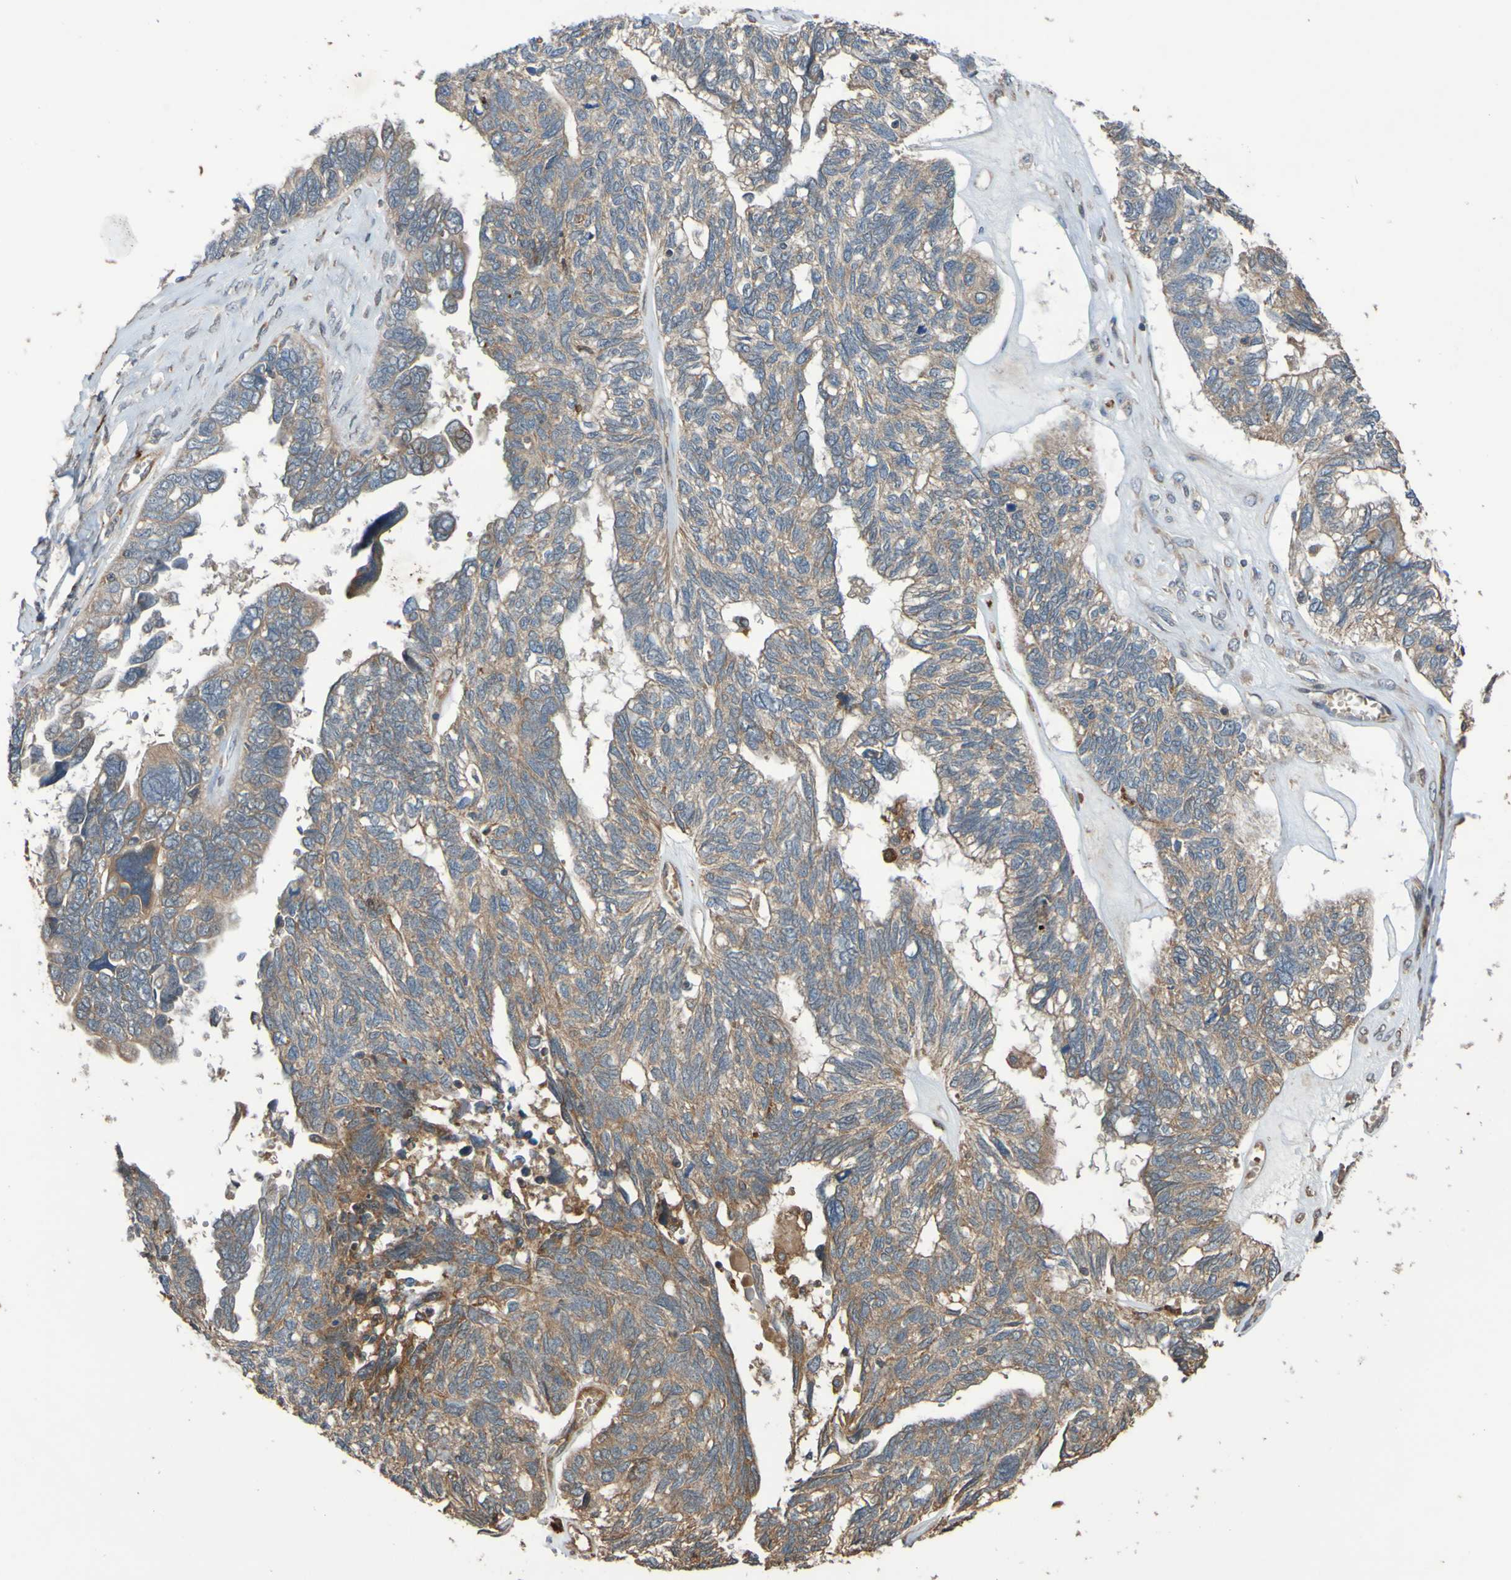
{"staining": {"intensity": "weak", "quantity": ">75%", "location": "cytoplasmic/membranous"}, "tissue": "ovarian cancer", "cell_type": "Tumor cells", "image_type": "cancer", "snomed": [{"axis": "morphology", "description": "Cystadenocarcinoma, serous, NOS"}, {"axis": "topography", "description": "Ovary"}], "caption": "Immunohistochemical staining of human ovarian cancer (serous cystadenocarcinoma) shows low levels of weak cytoplasmic/membranous staining in approximately >75% of tumor cells.", "gene": "UCN", "patient": {"sex": "female", "age": 79}}